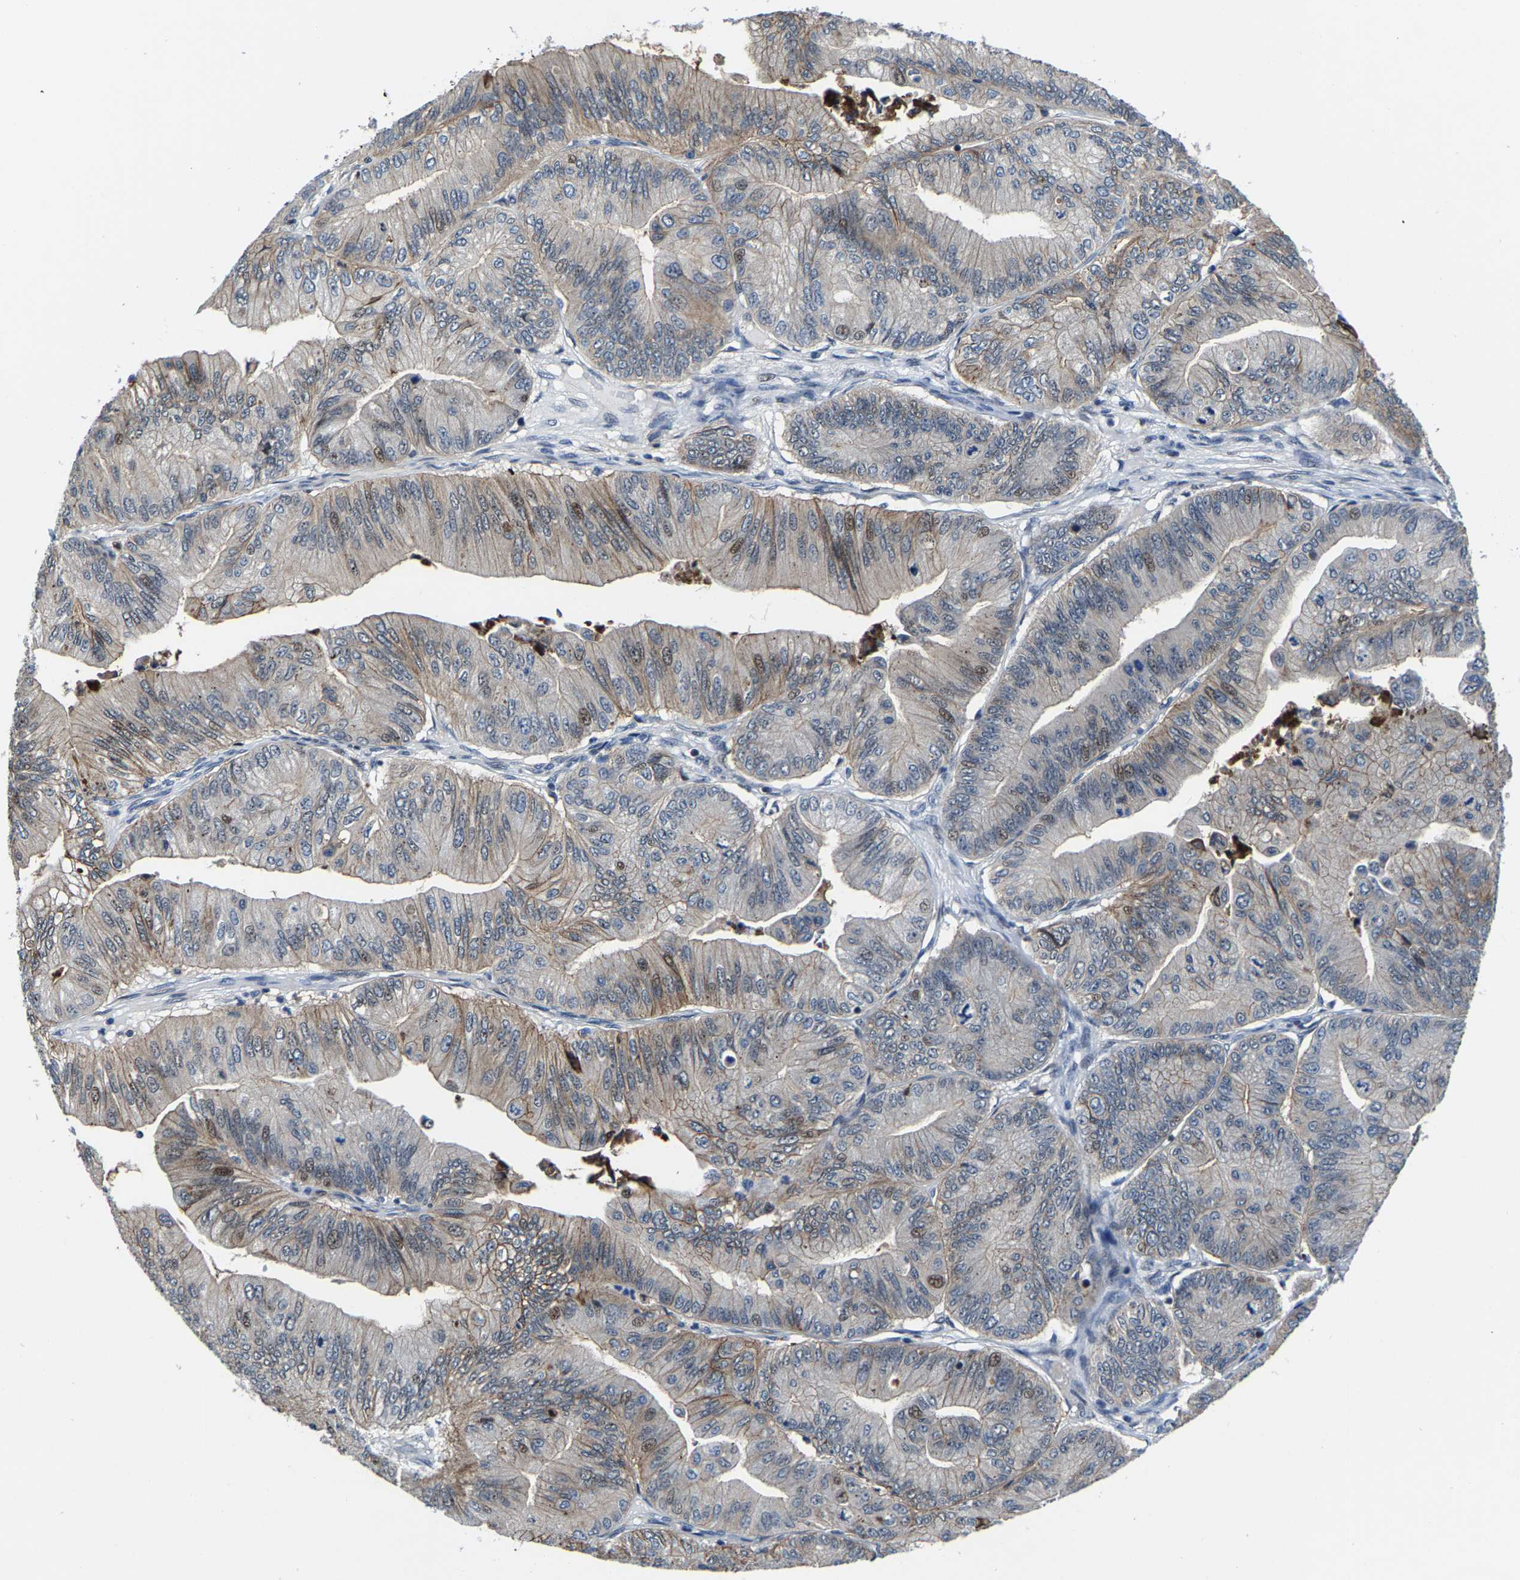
{"staining": {"intensity": "weak", "quantity": "25%-75%", "location": "cytoplasmic/membranous,nuclear"}, "tissue": "ovarian cancer", "cell_type": "Tumor cells", "image_type": "cancer", "snomed": [{"axis": "morphology", "description": "Cystadenocarcinoma, mucinous, NOS"}, {"axis": "topography", "description": "Ovary"}], "caption": "Immunohistochemical staining of ovarian mucinous cystadenocarcinoma exhibits low levels of weak cytoplasmic/membranous and nuclear protein expression in approximately 25%-75% of tumor cells. The staining is performed using DAB (3,3'-diaminobenzidine) brown chromogen to label protein expression. The nuclei are counter-stained blue using hematoxylin.", "gene": "GTPBP10", "patient": {"sex": "female", "age": 61}}